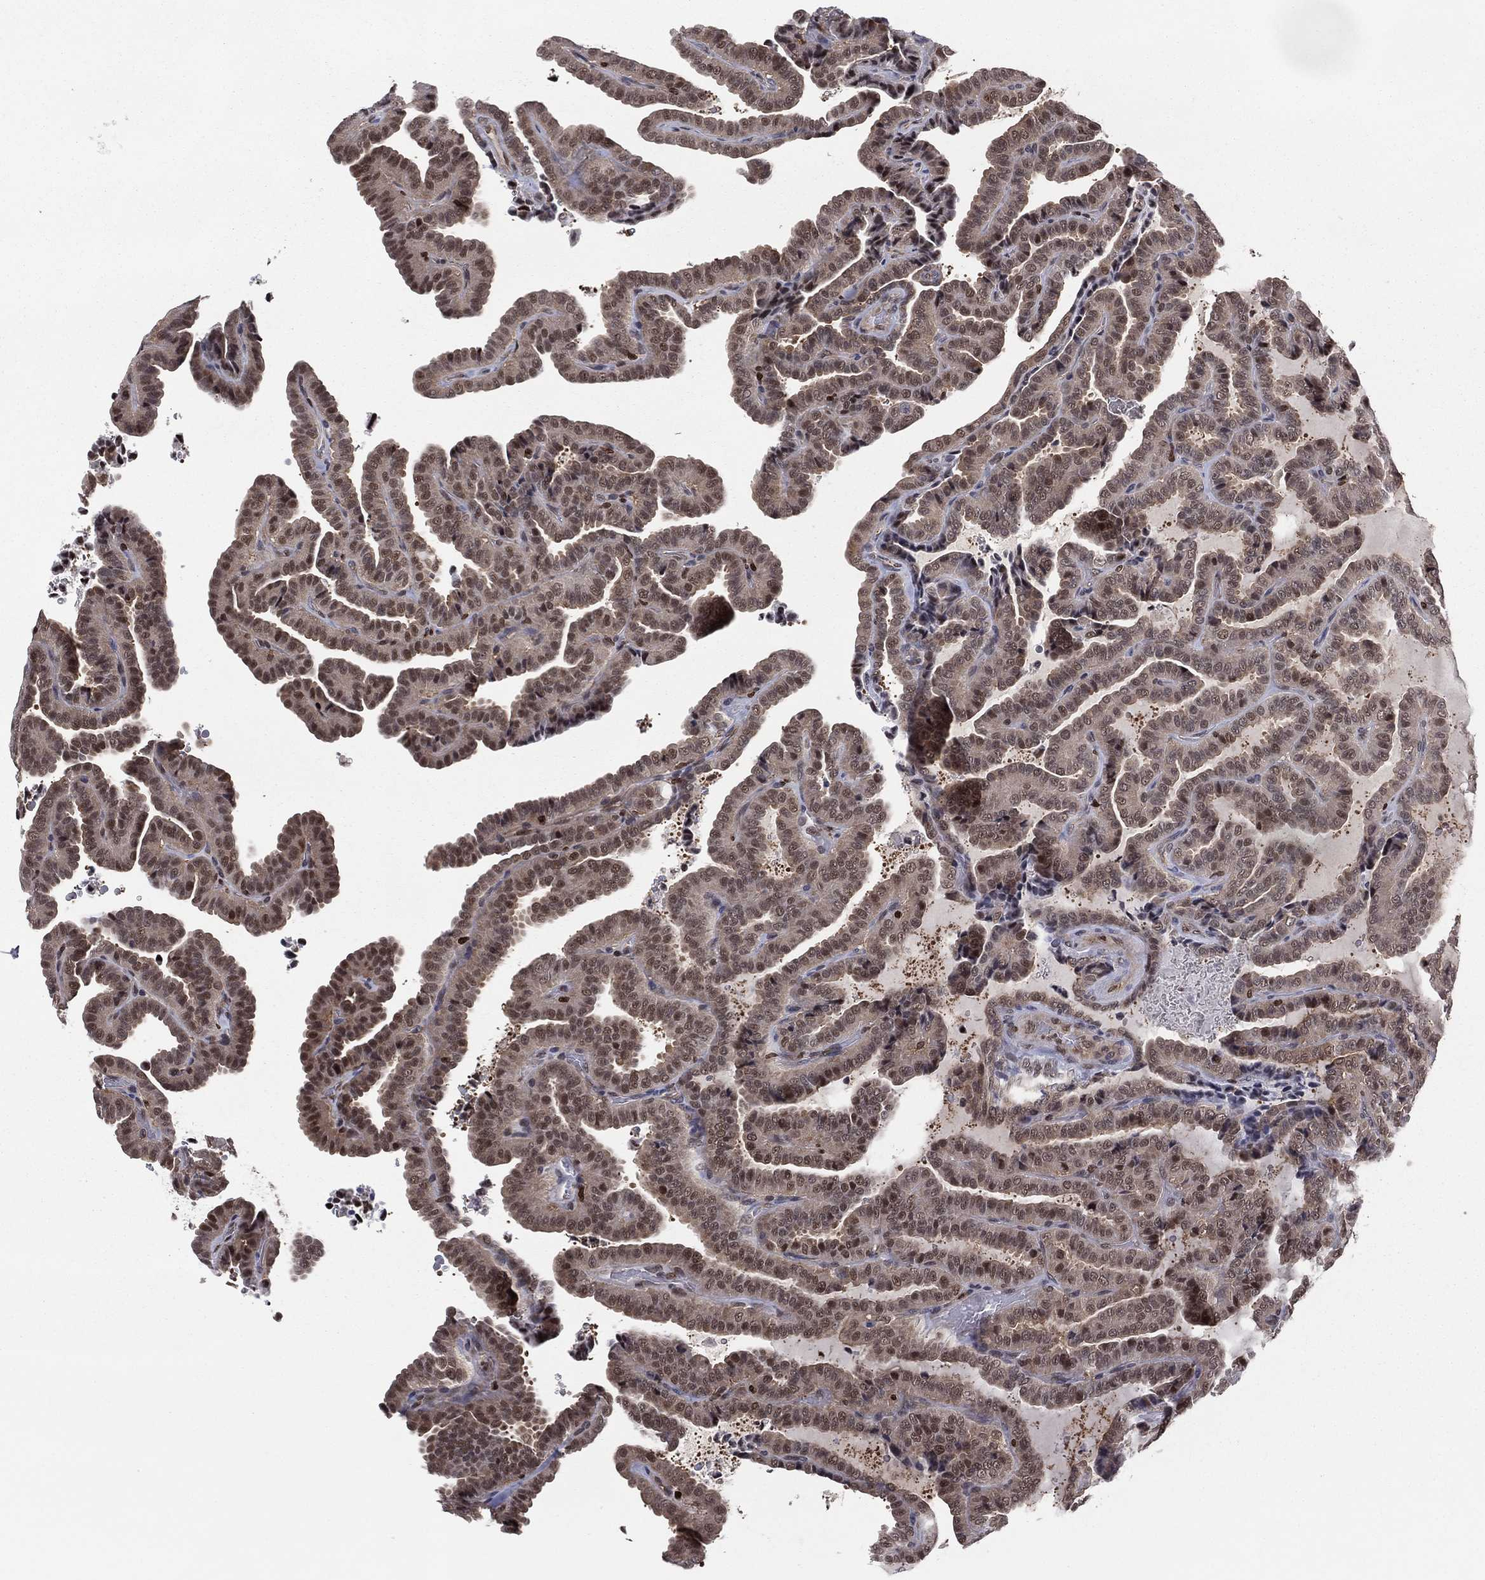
{"staining": {"intensity": "moderate", "quantity": ">75%", "location": "cytoplasmic/membranous,nuclear"}, "tissue": "thyroid cancer", "cell_type": "Tumor cells", "image_type": "cancer", "snomed": [{"axis": "morphology", "description": "Papillary adenocarcinoma, NOS"}, {"axis": "topography", "description": "Thyroid gland"}], "caption": "There is medium levels of moderate cytoplasmic/membranous and nuclear expression in tumor cells of thyroid cancer, as demonstrated by immunohistochemical staining (brown color).", "gene": "PSMA1", "patient": {"sex": "female", "age": 39}}